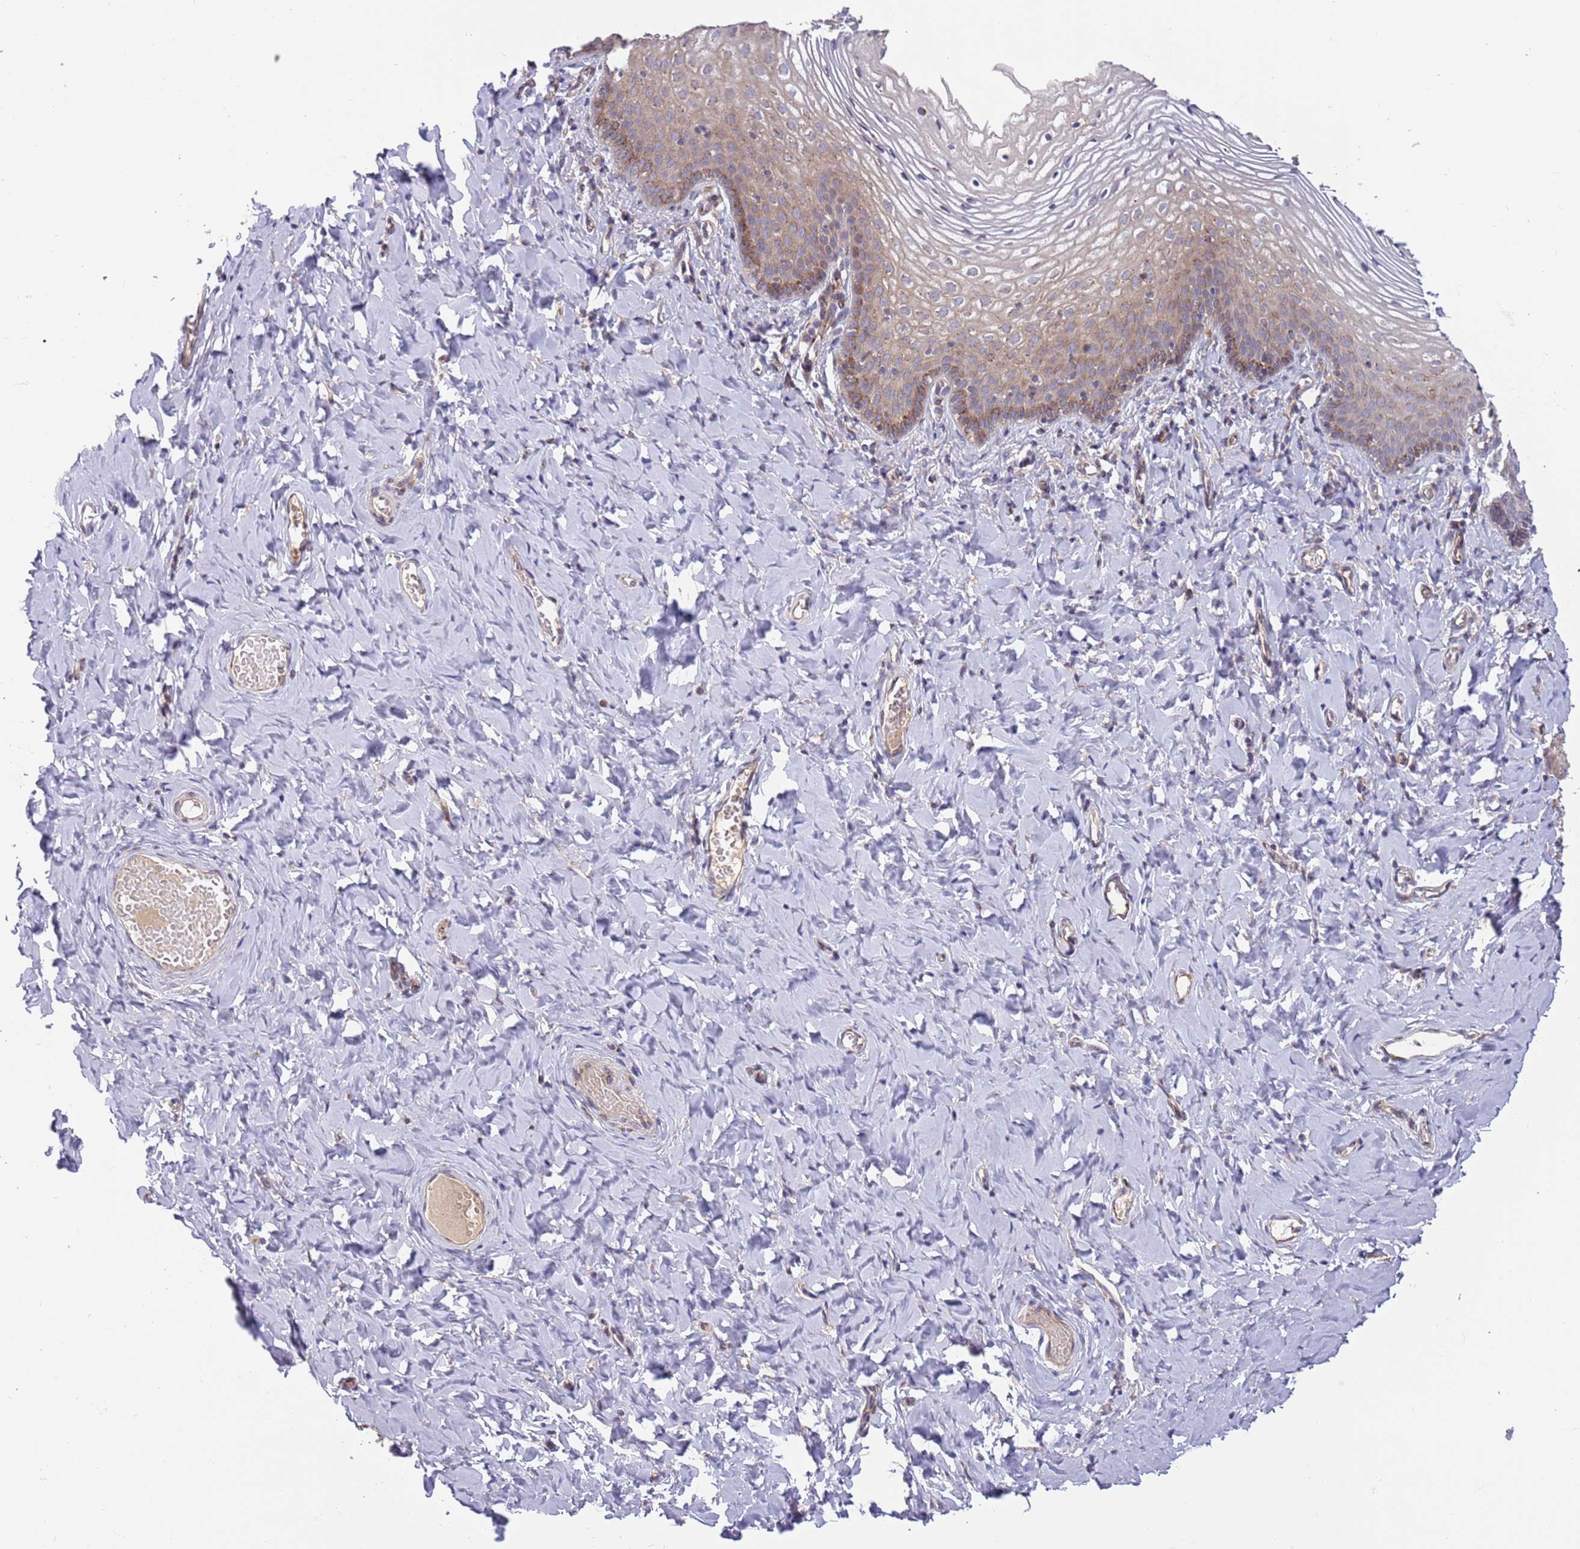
{"staining": {"intensity": "moderate", "quantity": "25%-75%", "location": "cytoplasmic/membranous"}, "tissue": "vagina", "cell_type": "Squamous epithelial cells", "image_type": "normal", "snomed": [{"axis": "morphology", "description": "Normal tissue, NOS"}, {"axis": "topography", "description": "Vagina"}], "caption": "Immunohistochemistry (IHC) of benign vagina displays medium levels of moderate cytoplasmic/membranous expression in approximately 25%-75% of squamous epithelial cells.", "gene": "BTBD7", "patient": {"sex": "female", "age": 60}}